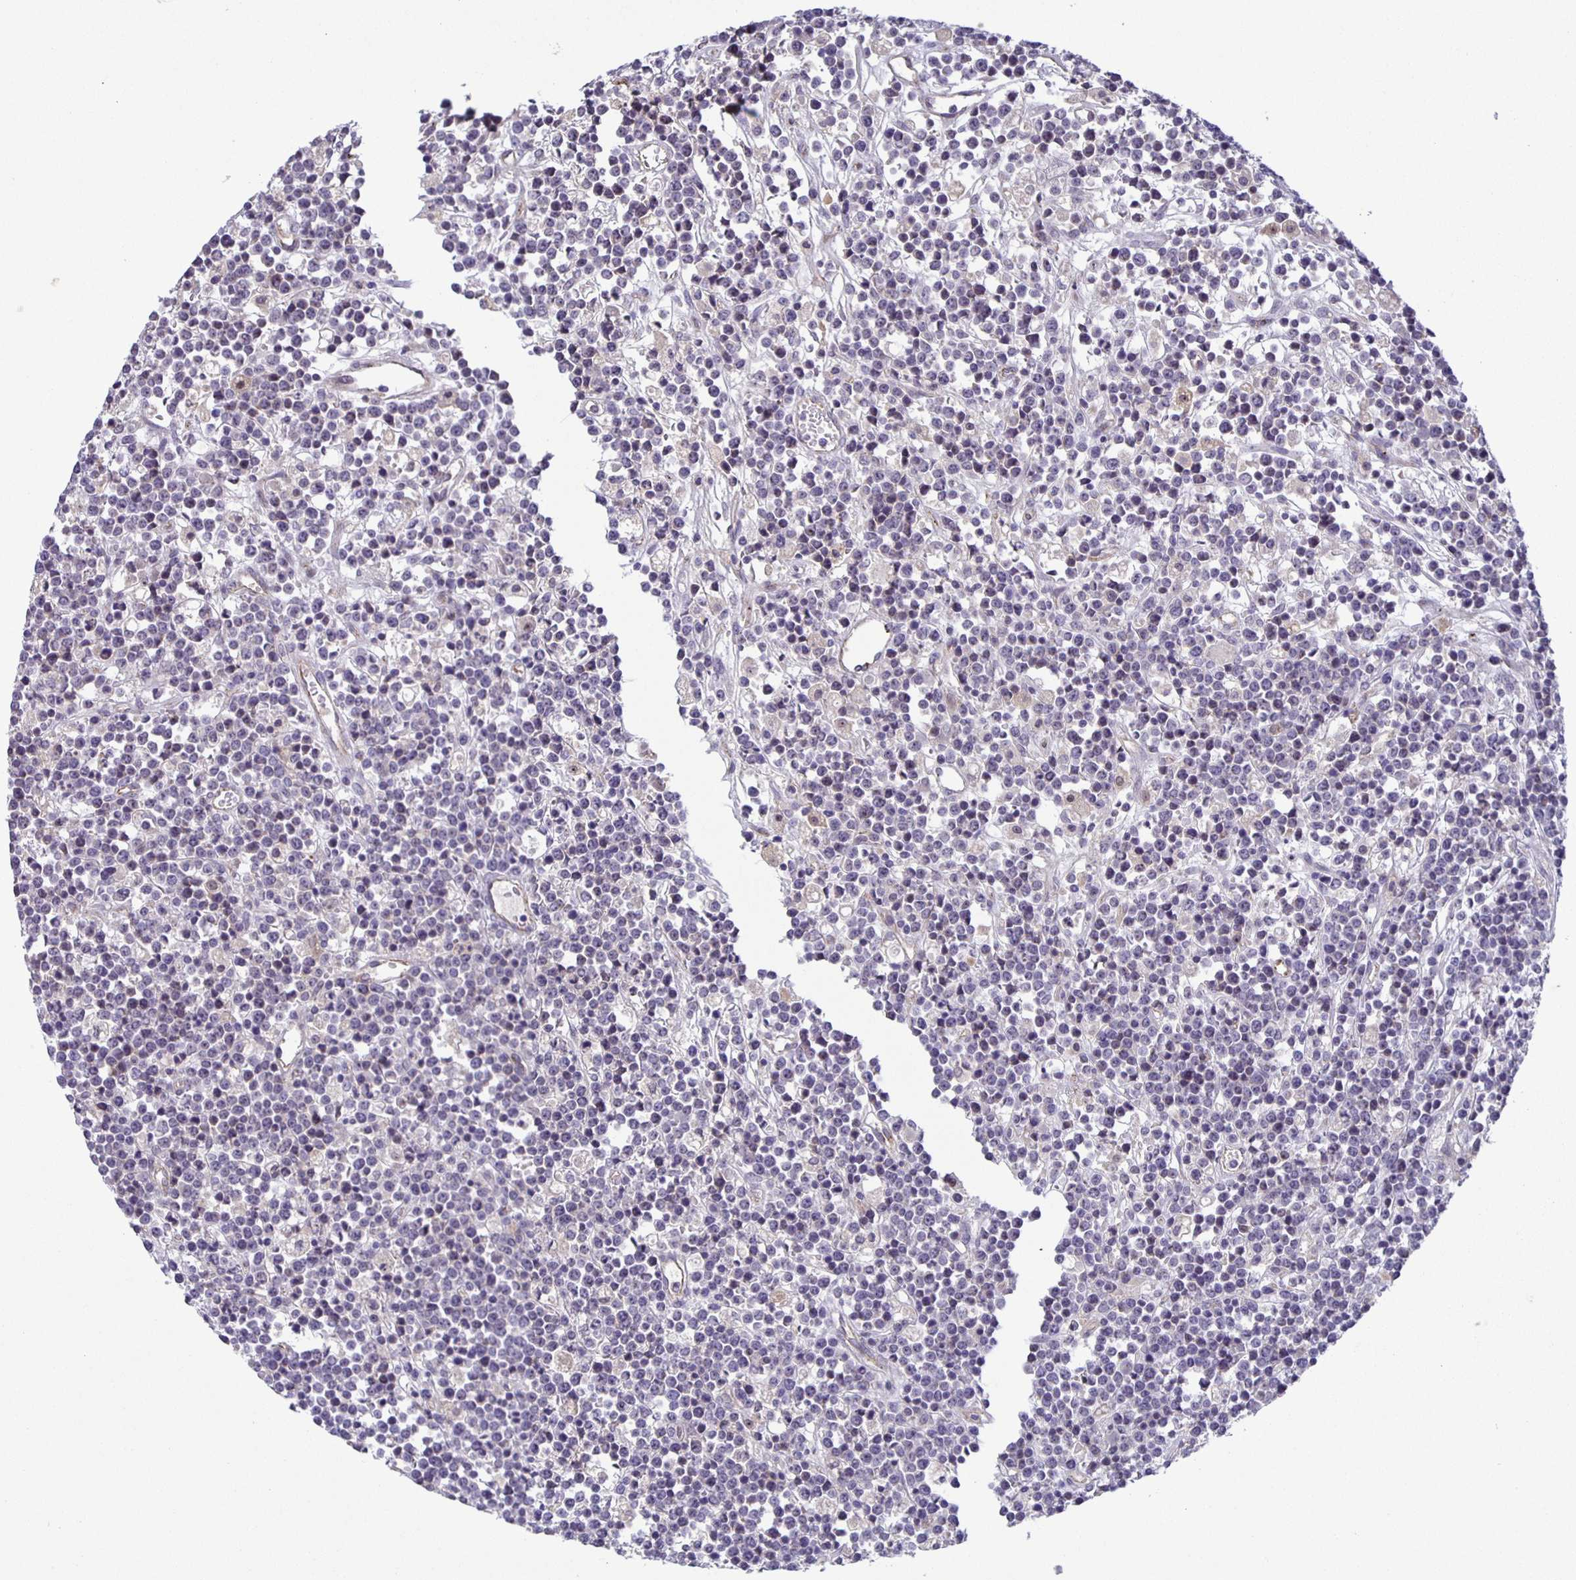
{"staining": {"intensity": "negative", "quantity": "none", "location": "none"}, "tissue": "lymphoma", "cell_type": "Tumor cells", "image_type": "cancer", "snomed": [{"axis": "morphology", "description": "Malignant lymphoma, non-Hodgkin's type, High grade"}, {"axis": "topography", "description": "Ovary"}], "caption": "Histopathology image shows no protein positivity in tumor cells of malignant lymphoma, non-Hodgkin's type (high-grade) tissue.", "gene": "JMJD4", "patient": {"sex": "female", "age": 56}}